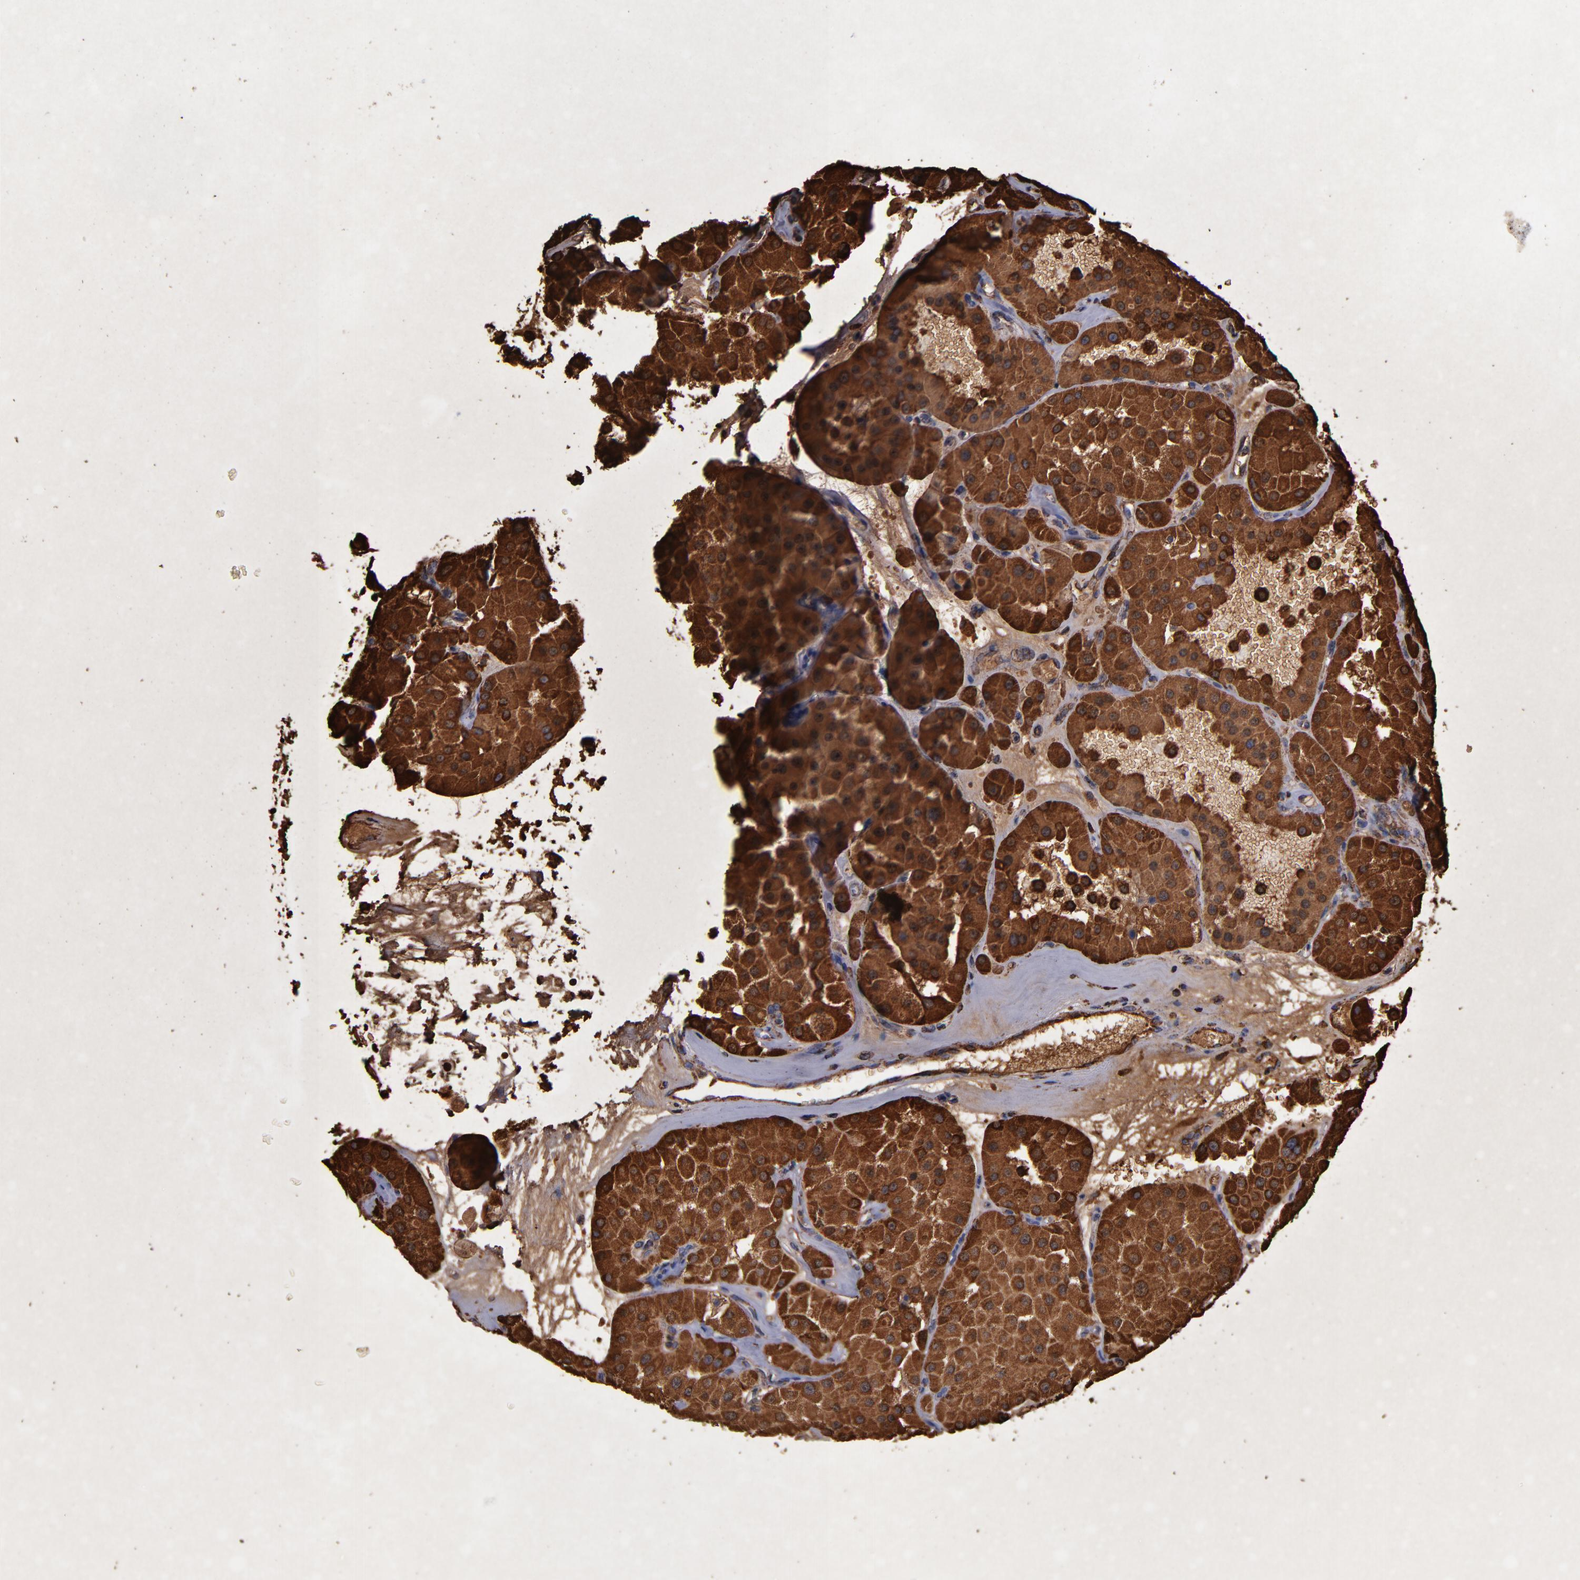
{"staining": {"intensity": "strong", "quantity": ">75%", "location": "cytoplasmic/membranous"}, "tissue": "renal cancer", "cell_type": "Tumor cells", "image_type": "cancer", "snomed": [{"axis": "morphology", "description": "Adenocarcinoma, uncertain malignant potential"}, {"axis": "topography", "description": "Kidney"}], "caption": "Renal cancer (adenocarcinoma,  uncertain malignant potential) was stained to show a protein in brown. There is high levels of strong cytoplasmic/membranous staining in about >75% of tumor cells.", "gene": "SOD2", "patient": {"sex": "male", "age": 63}}